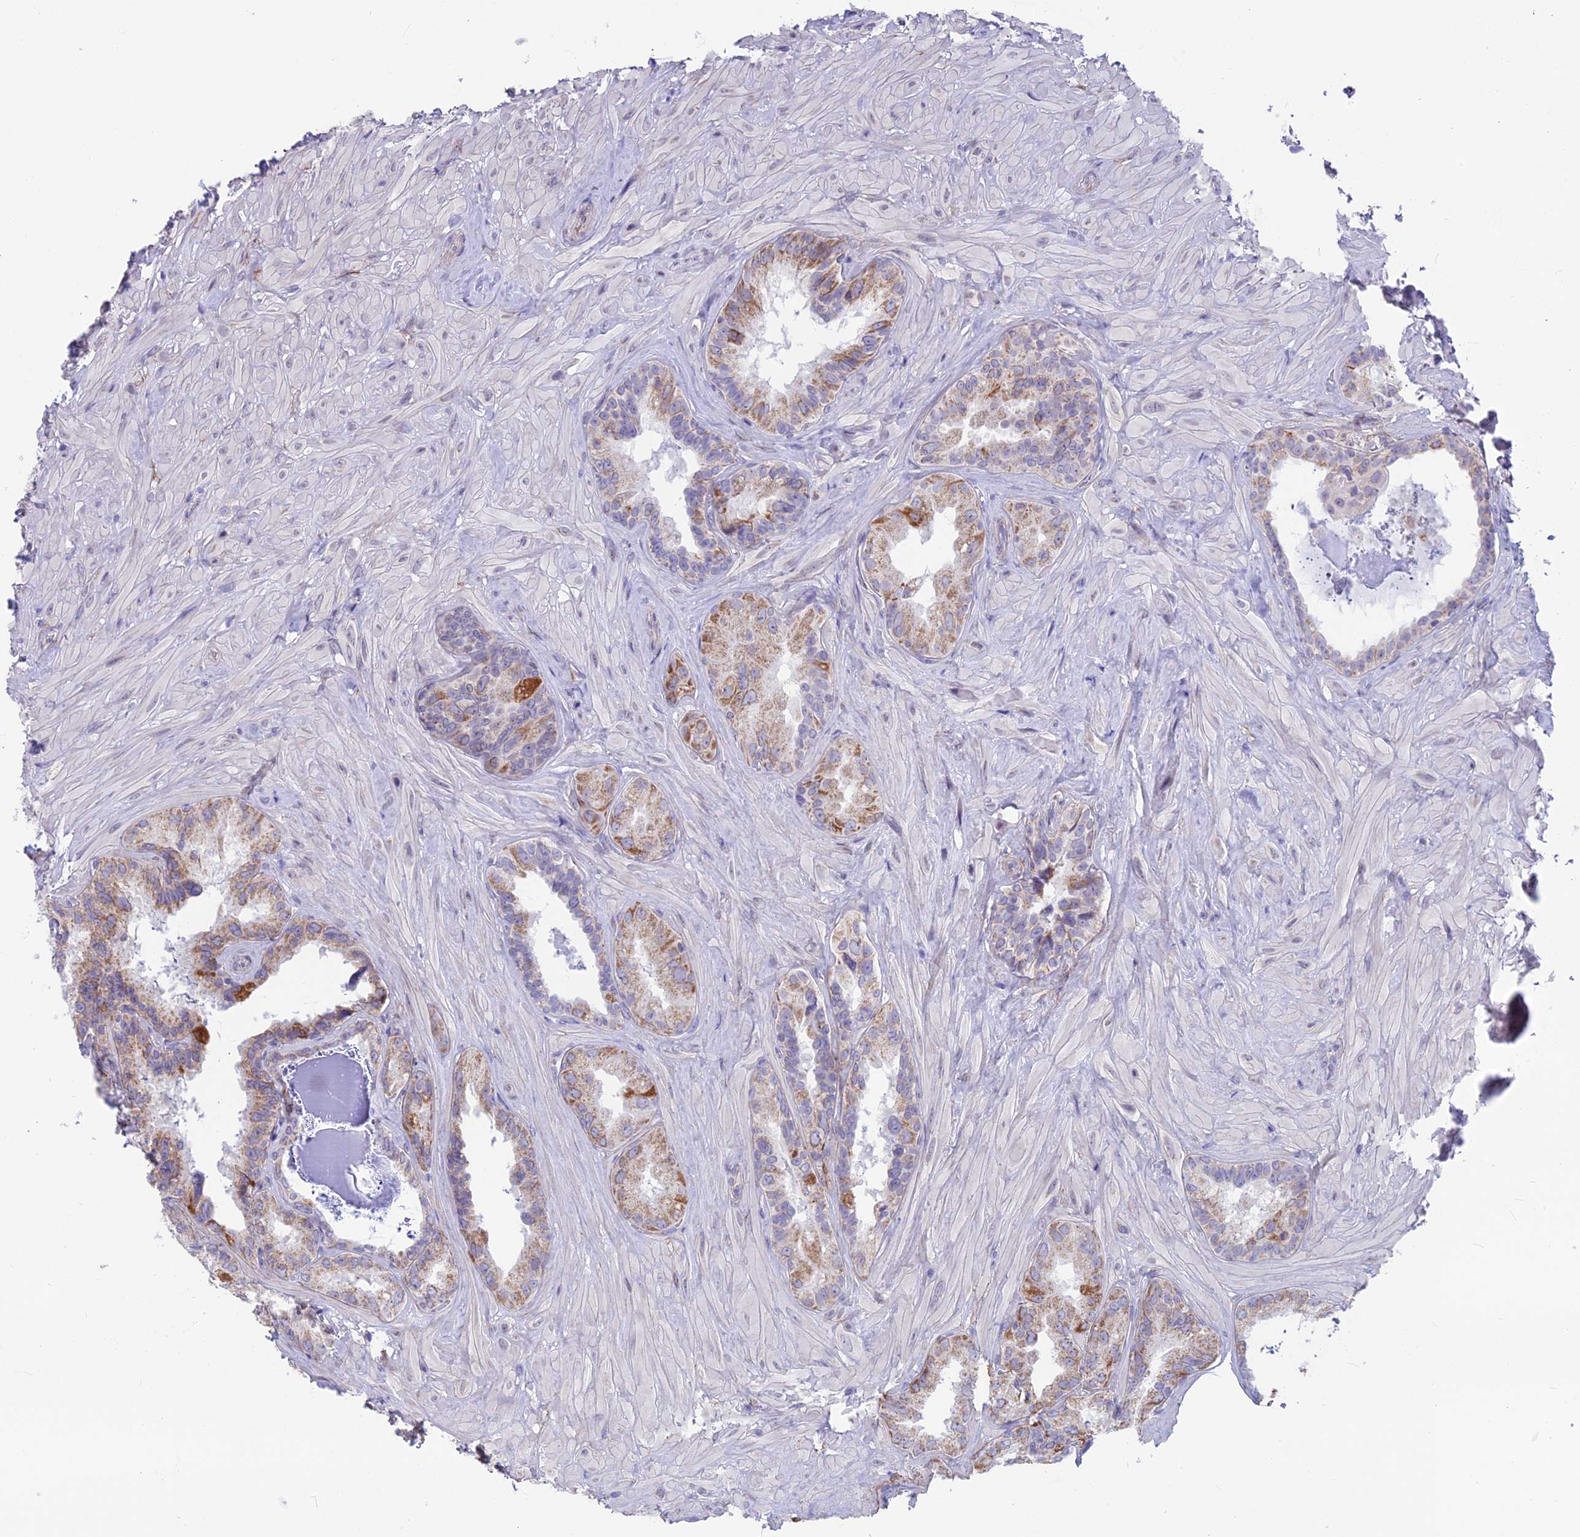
{"staining": {"intensity": "moderate", "quantity": ">75%", "location": "cytoplasmic/membranous"}, "tissue": "seminal vesicle", "cell_type": "Glandular cells", "image_type": "normal", "snomed": [{"axis": "morphology", "description": "Normal tissue, NOS"}, {"axis": "topography", "description": "Seminal veicle"}, {"axis": "topography", "description": "Peripheral nerve tissue"}], "caption": "Seminal vesicle stained with IHC exhibits moderate cytoplasmic/membranous expression in about >75% of glandular cells. (DAB (3,3'-diaminobenzidine) IHC, brown staining for protein, blue staining for nuclei).", "gene": "PLAC9", "patient": {"sex": "male", "age": 67}}